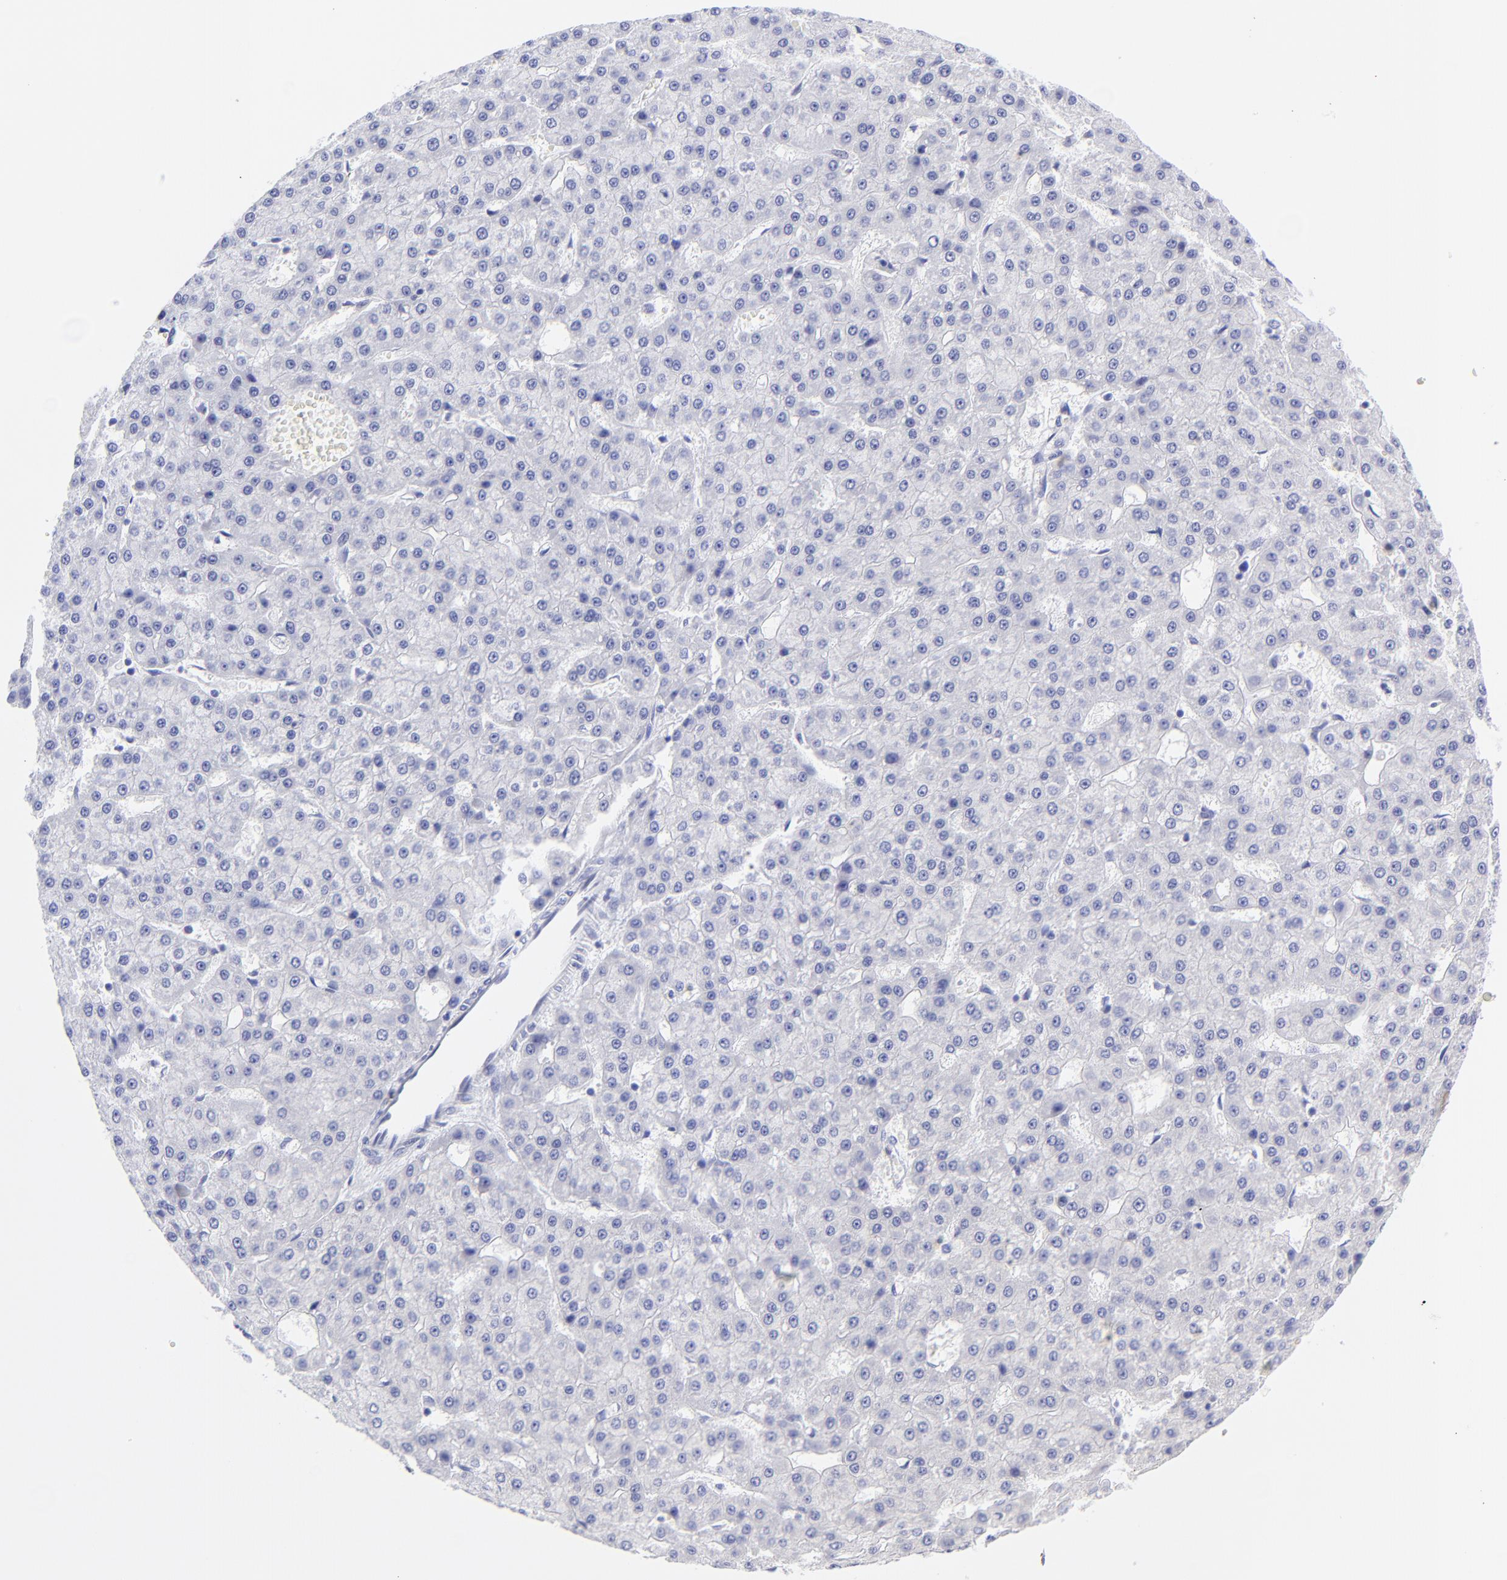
{"staining": {"intensity": "negative", "quantity": "none", "location": "none"}, "tissue": "liver cancer", "cell_type": "Tumor cells", "image_type": "cancer", "snomed": [{"axis": "morphology", "description": "Carcinoma, Hepatocellular, NOS"}, {"axis": "topography", "description": "Liver"}], "caption": "Immunohistochemistry of human liver hepatocellular carcinoma displays no positivity in tumor cells.", "gene": "KLF4", "patient": {"sex": "male", "age": 47}}